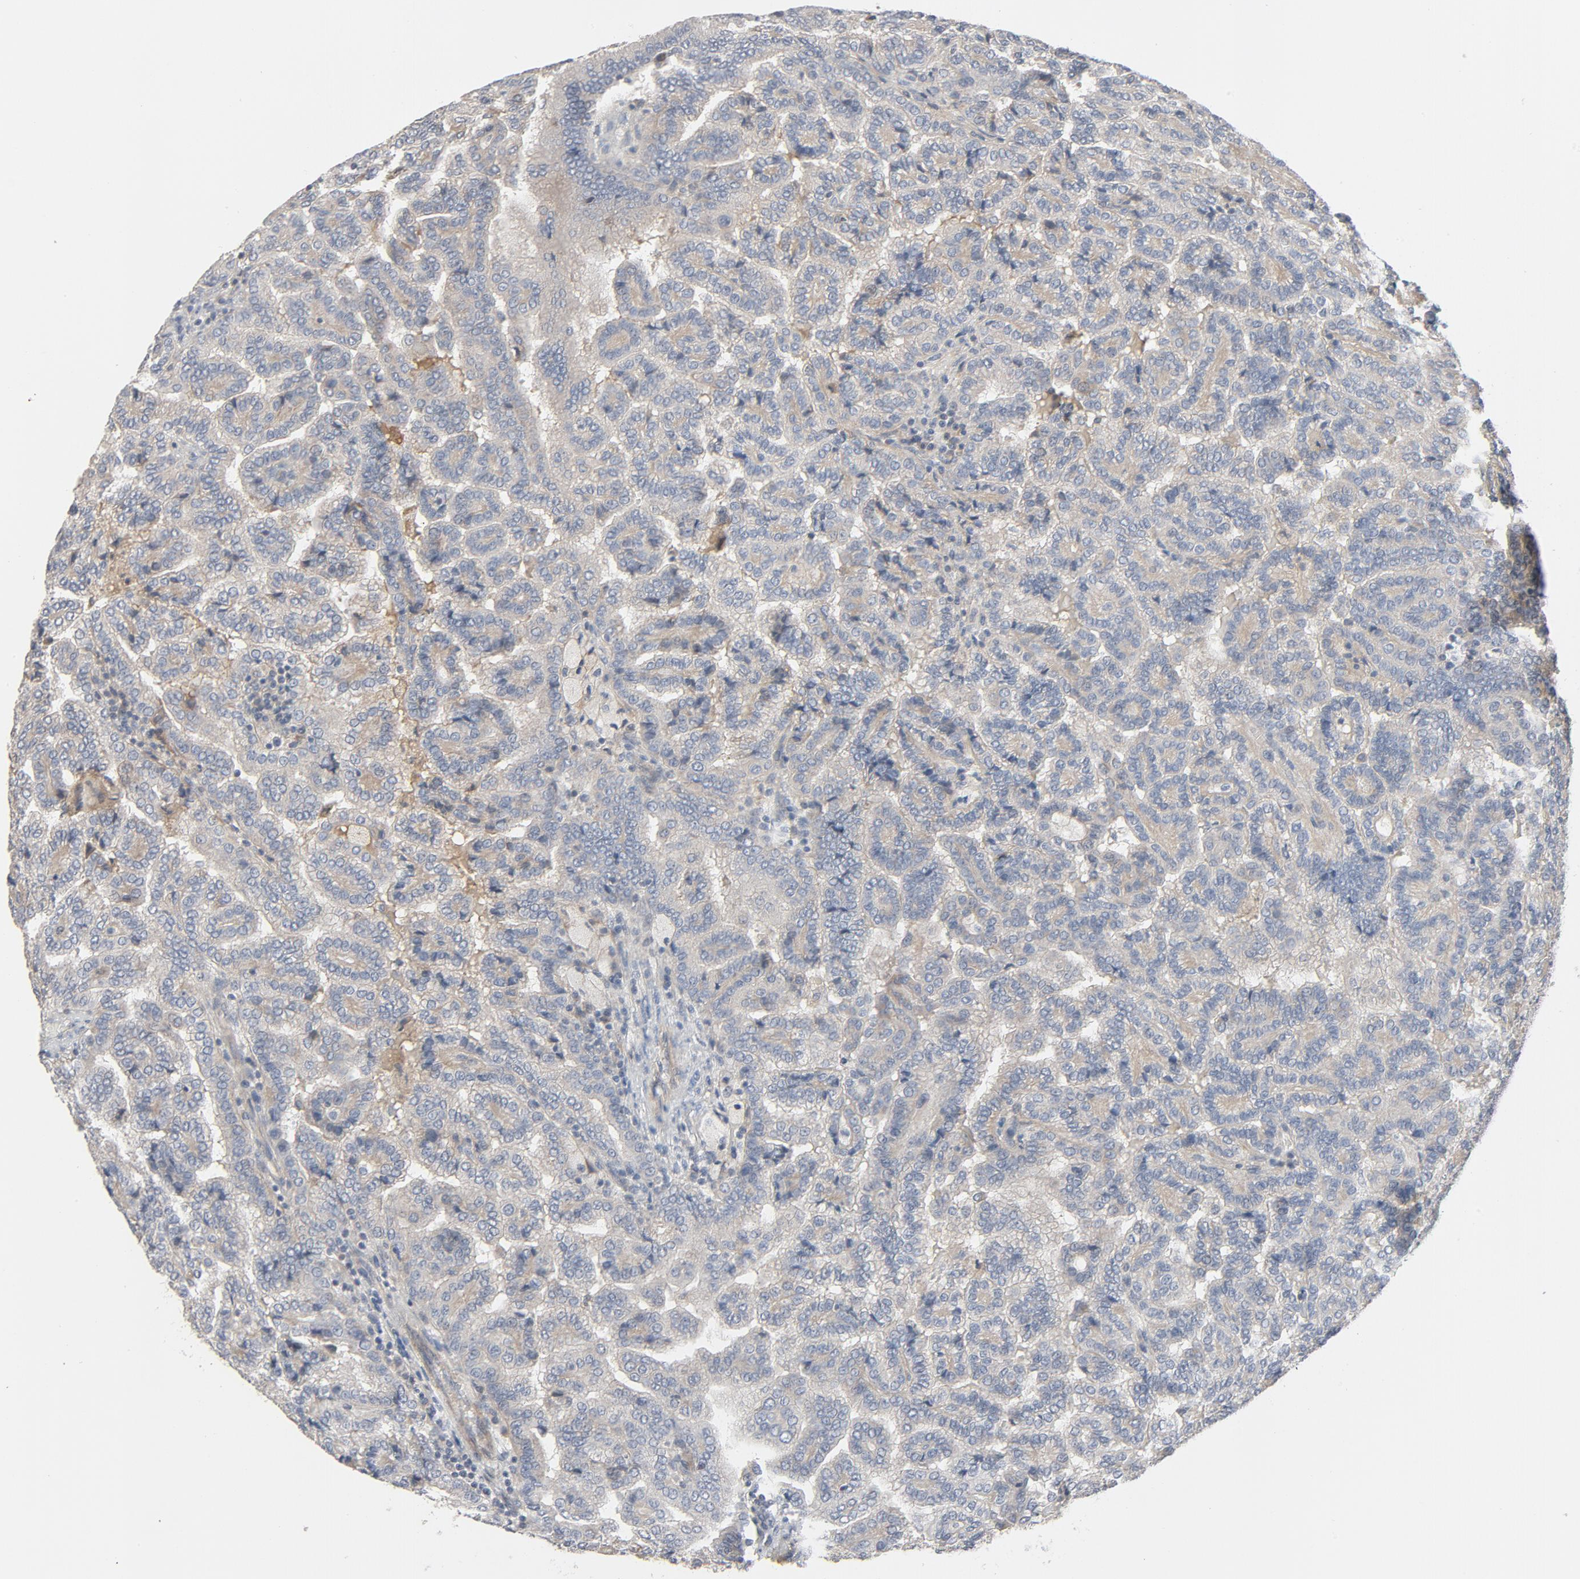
{"staining": {"intensity": "moderate", "quantity": ">75%", "location": "cytoplasmic/membranous"}, "tissue": "renal cancer", "cell_type": "Tumor cells", "image_type": "cancer", "snomed": [{"axis": "morphology", "description": "Adenocarcinoma, NOS"}, {"axis": "topography", "description": "Kidney"}], "caption": "Human renal cancer stained for a protein (brown) shows moderate cytoplasmic/membranous positive staining in approximately >75% of tumor cells.", "gene": "TRIOBP", "patient": {"sex": "male", "age": 61}}